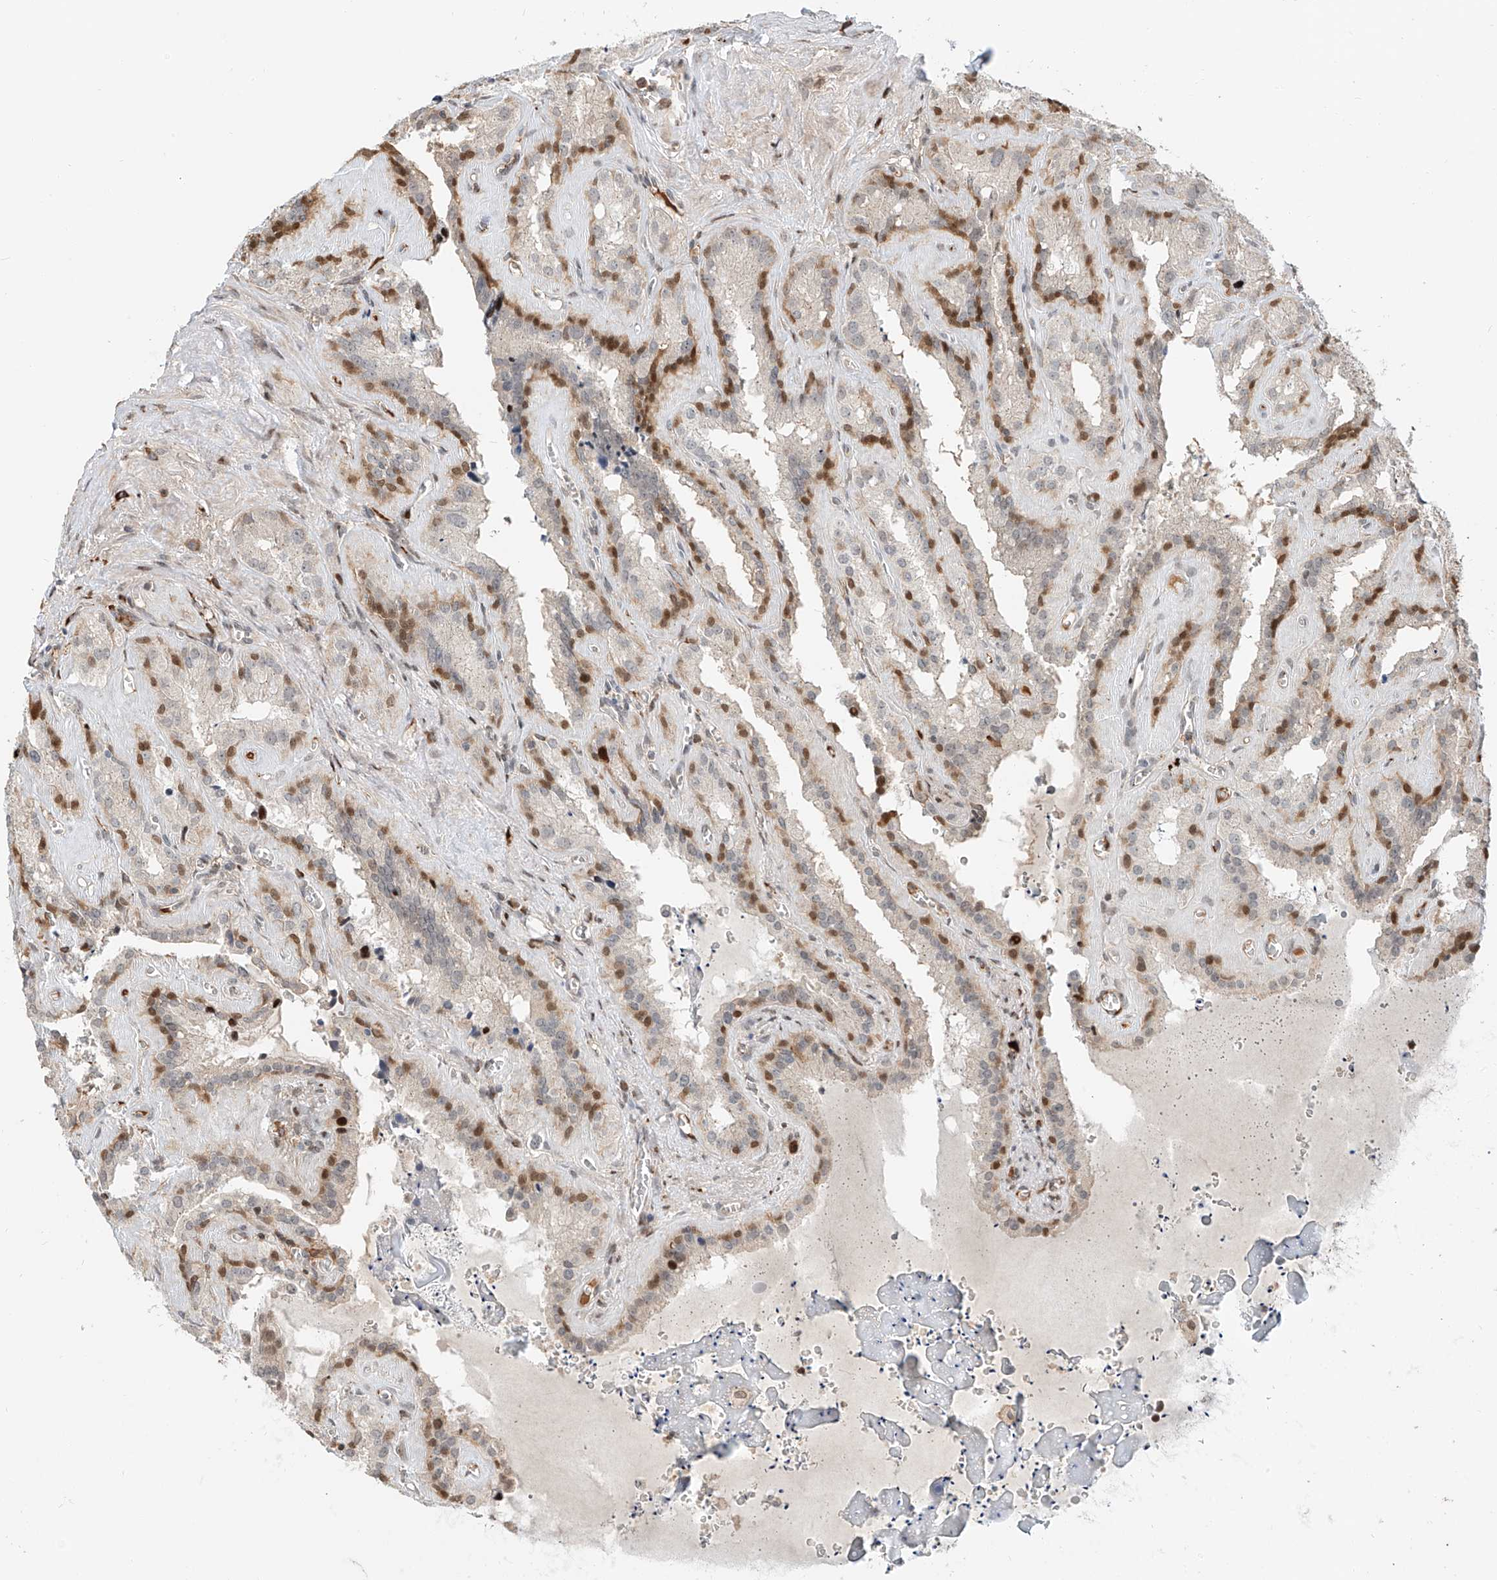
{"staining": {"intensity": "moderate", "quantity": "25%-75%", "location": "cytoplasmic/membranous,nuclear"}, "tissue": "seminal vesicle", "cell_type": "Glandular cells", "image_type": "normal", "snomed": [{"axis": "morphology", "description": "Normal tissue, NOS"}, {"axis": "topography", "description": "Prostate"}, {"axis": "topography", "description": "Seminal veicle"}], "caption": "Moderate cytoplasmic/membranous,nuclear positivity is appreciated in approximately 25%-75% of glandular cells in unremarkable seminal vesicle. The staining was performed using DAB to visualize the protein expression in brown, while the nuclei were stained in blue with hematoxylin (Magnification: 20x).", "gene": "CEP162", "patient": {"sex": "male", "age": 59}}